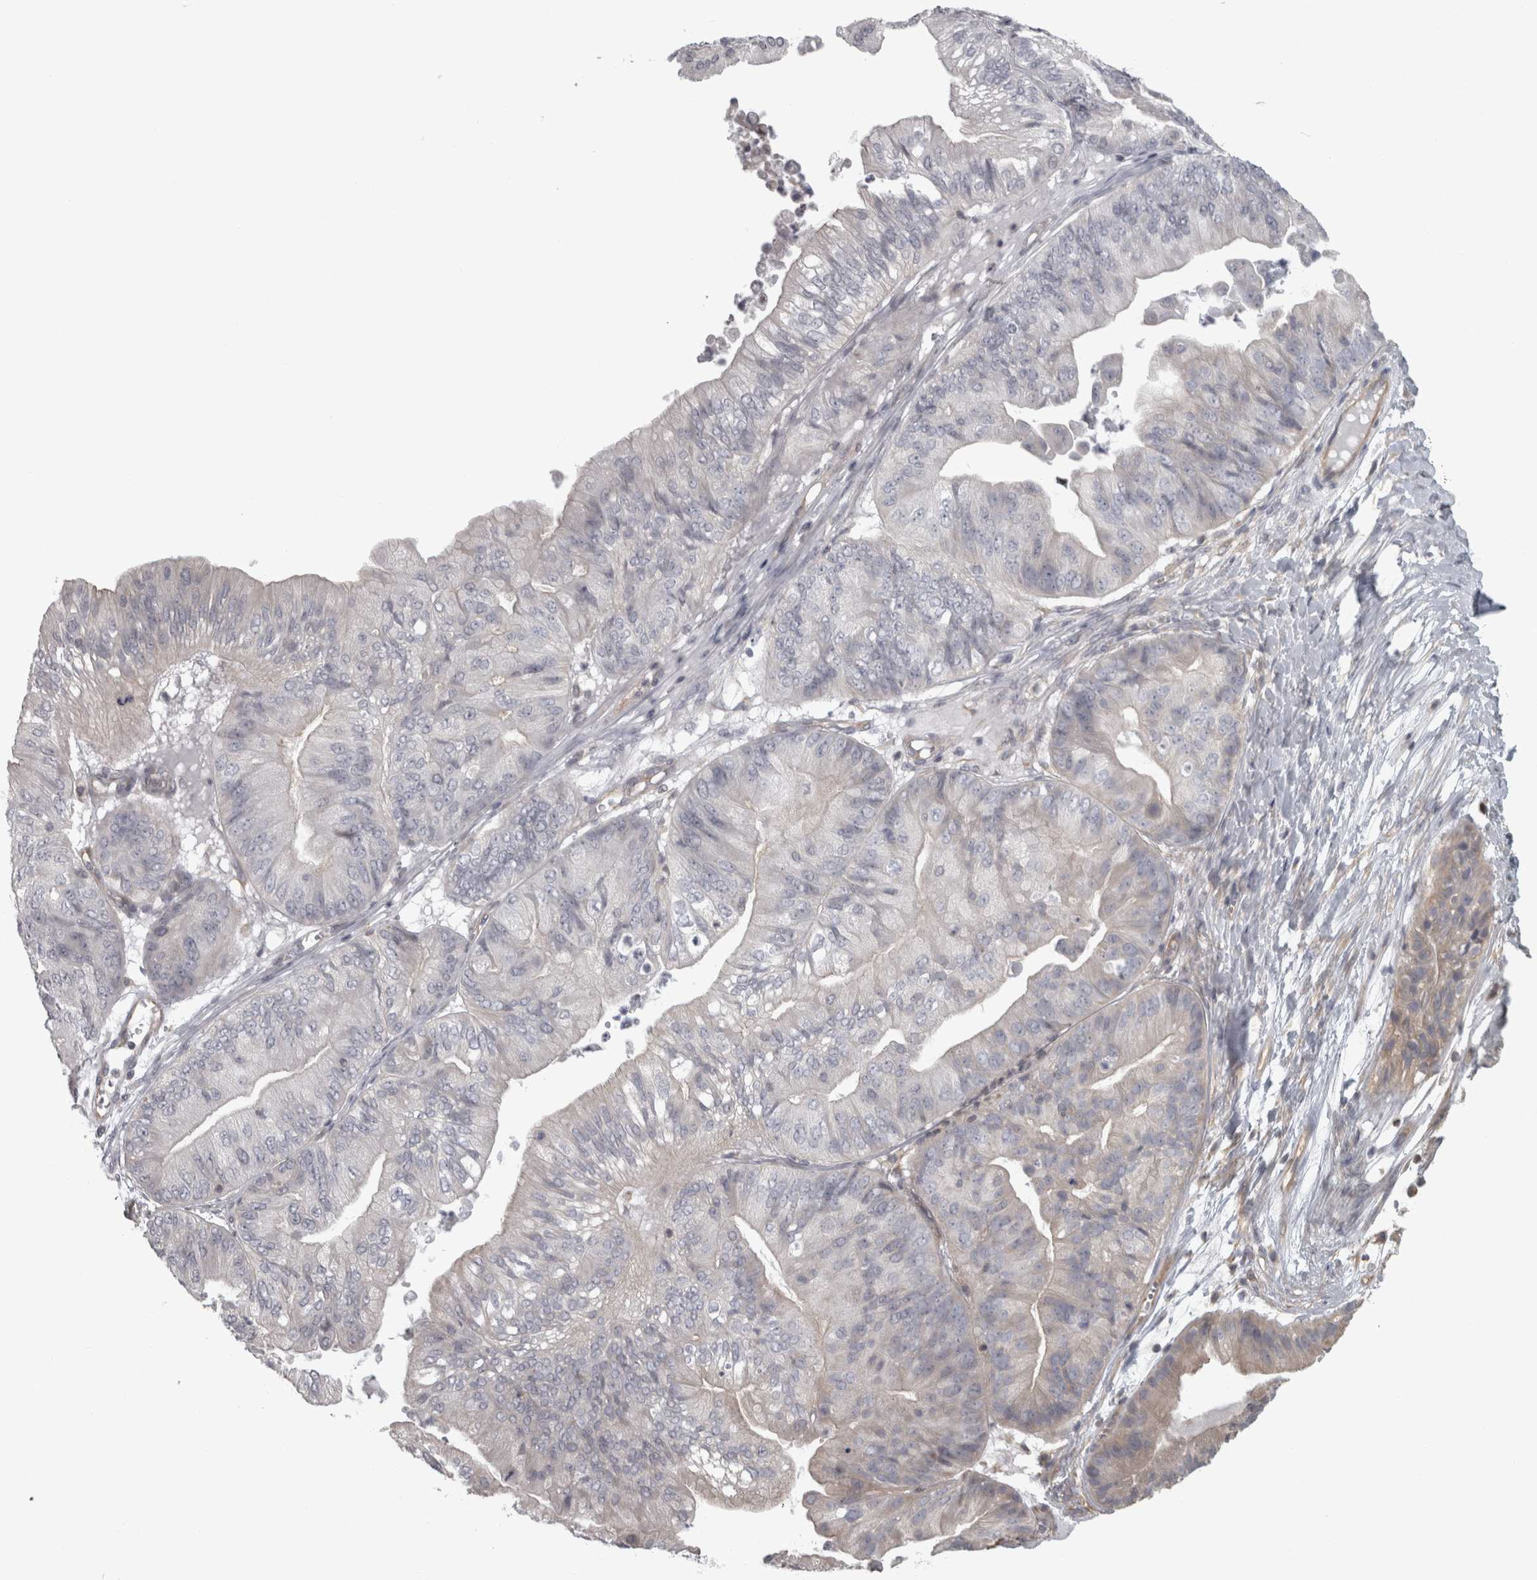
{"staining": {"intensity": "negative", "quantity": "none", "location": "none"}, "tissue": "ovarian cancer", "cell_type": "Tumor cells", "image_type": "cancer", "snomed": [{"axis": "morphology", "description": "Cystadenocarcinoma, mucinous, NOS"}, {"axis": "topography", "description": "Ovary"}], "caption": "Tumor cells are negative for protein expression in human mucinous cystadenocarcinoma (ovarian).", "gene": "PPP1R12B", "patient": {"sex": "female", "age": 61}}